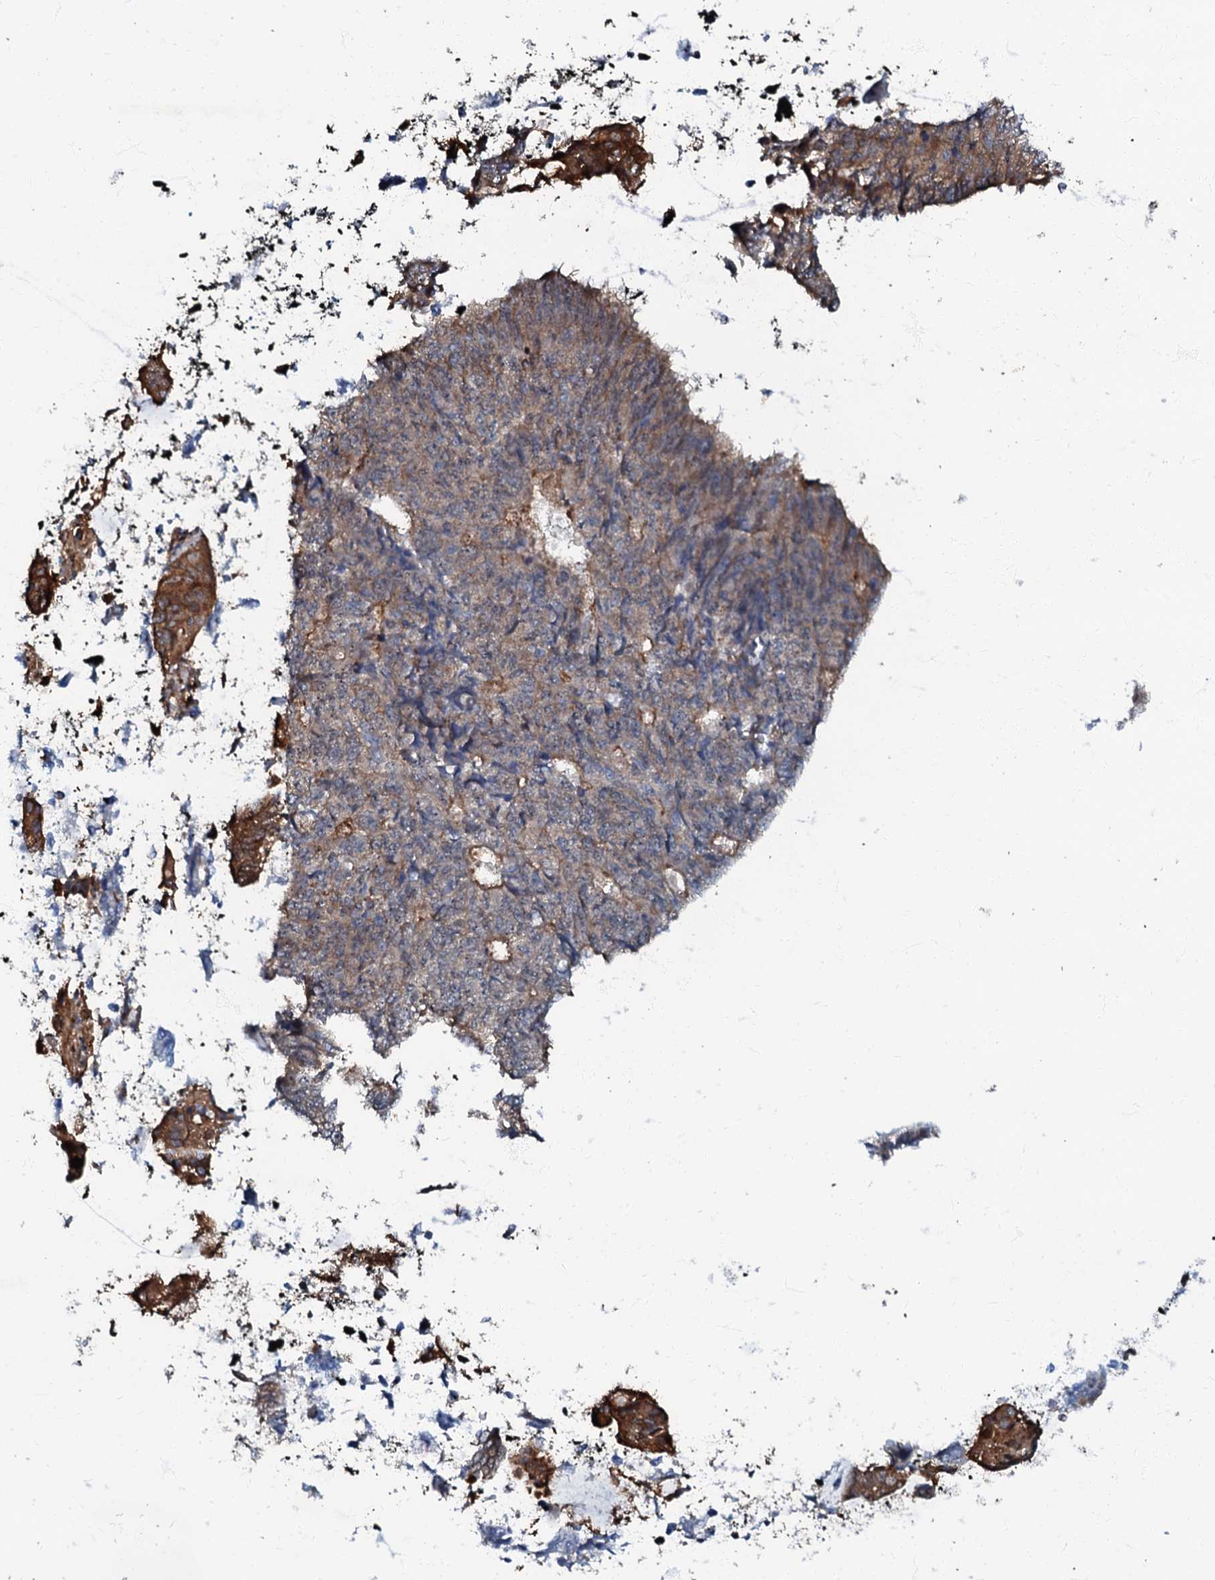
{"staining": {"intensity": "moderate", "quantity": "<25%", "location": "cytoplasmic/membranous"}, "tissue": "endometrial cancer", "cell_type": "Tumor cells", "image_type": "cancer", "snomed": [{"axis": "morphology", "description": "Adenocarcinoma, NOS"}, {"axis": "topography", "description": "Endometrium"}], "caption": "The immunohistochemical stain shows moderate cytoplasmic/membranous staining in tumor cells of endometrial adenocarcinoma tissue.", "gene": "OSBP", "patient": {"sex": "female", "age": 32}}